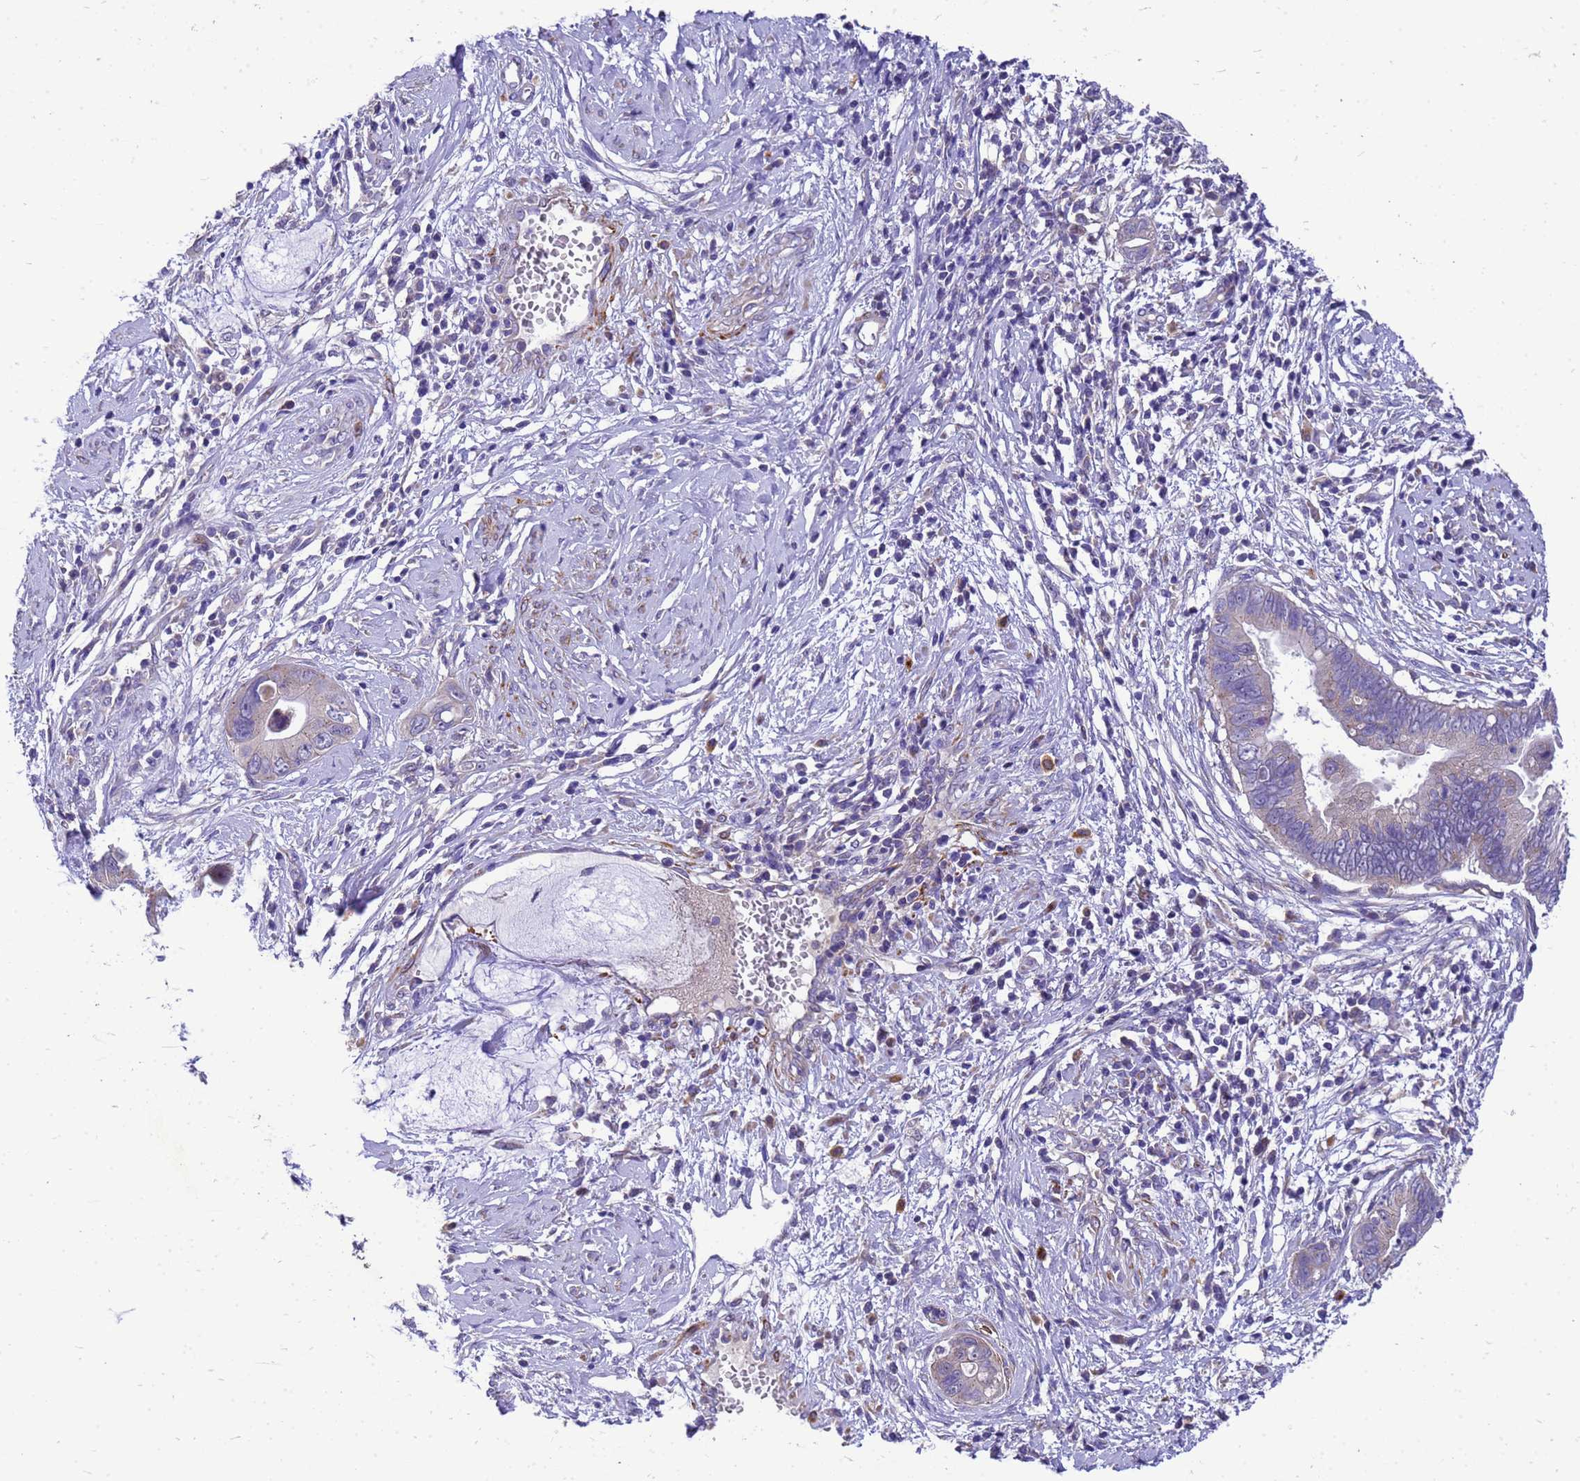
{"staining": {"intensity": "negative", "quantity": "none", "location": "none"}, "tissue": "cervical cancer", "cell_type": "Tumor cells", "image_type": "cancer", "snomed": [{"axis": "morphology", "description": "Adenocarcinoma, NOS"}, {"axis": "topography", "description": "Cervix"}], "caption": "This is an IHC photomicrograph of human adenocarcinoma (cervical). There is no staining in tumor cells.", "gene": "POP7", "patient": {"sex": "female", "age": 44}}